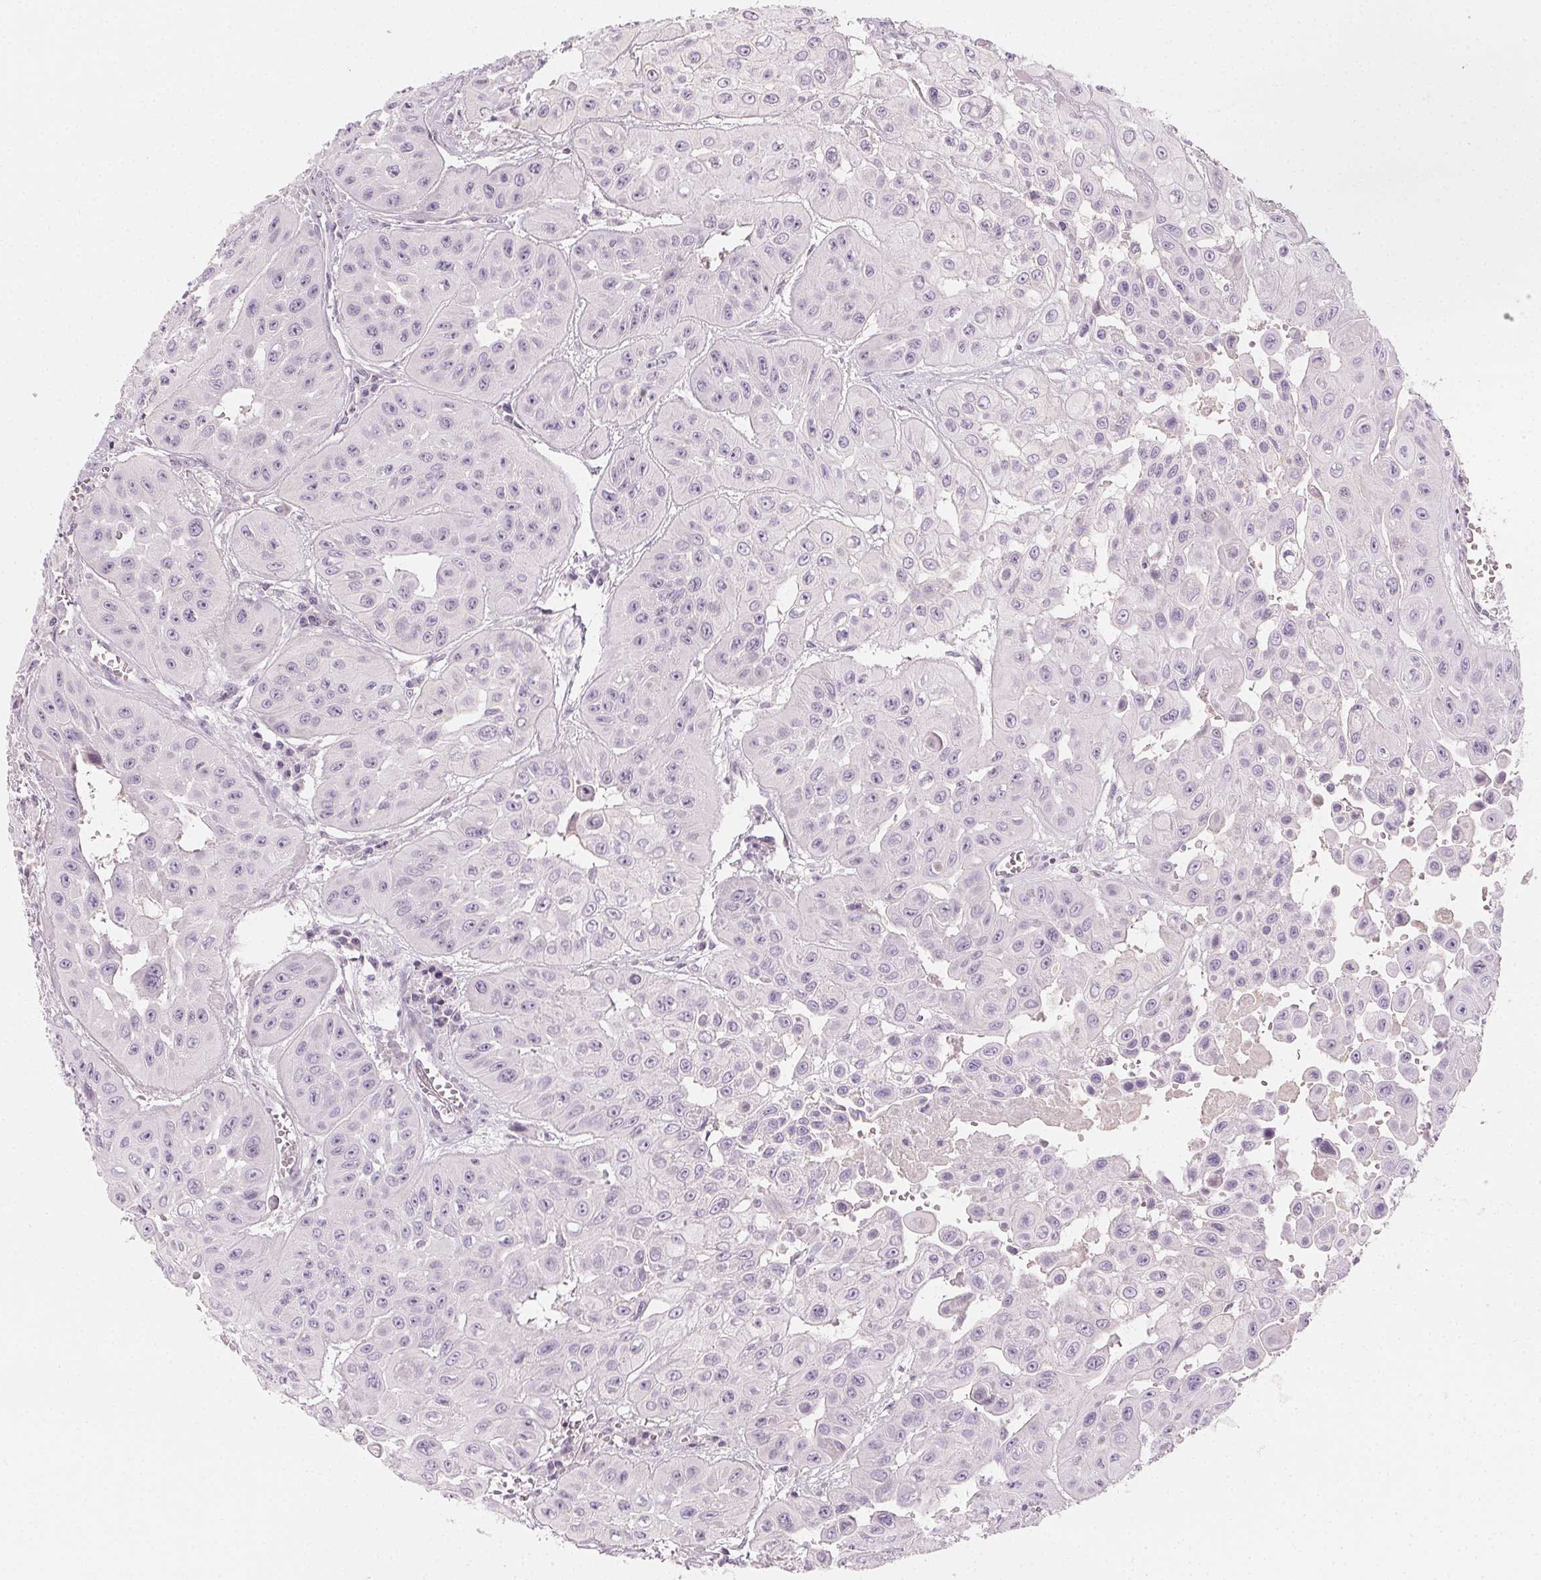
{"staining": {"intensity": "negative", "quantity": "none", "location": "none"}, "tissue": "head and neck cancer", "cell_type": "Tumor cells", "image_type": "cancer", "snomed": [{"axis": "morphology", "description": "Adenocarcinoma, NOS"}, {"axis": "topography", "description": "Head-Neck"}], "caption": "High power microscopy micrograph of an immunohistochemistry image of head and neck adenocarcinoma, revealing no significant expression in tumor cells.", "gene": "AFM", "patient": {"sex": "male", "age": 73}}